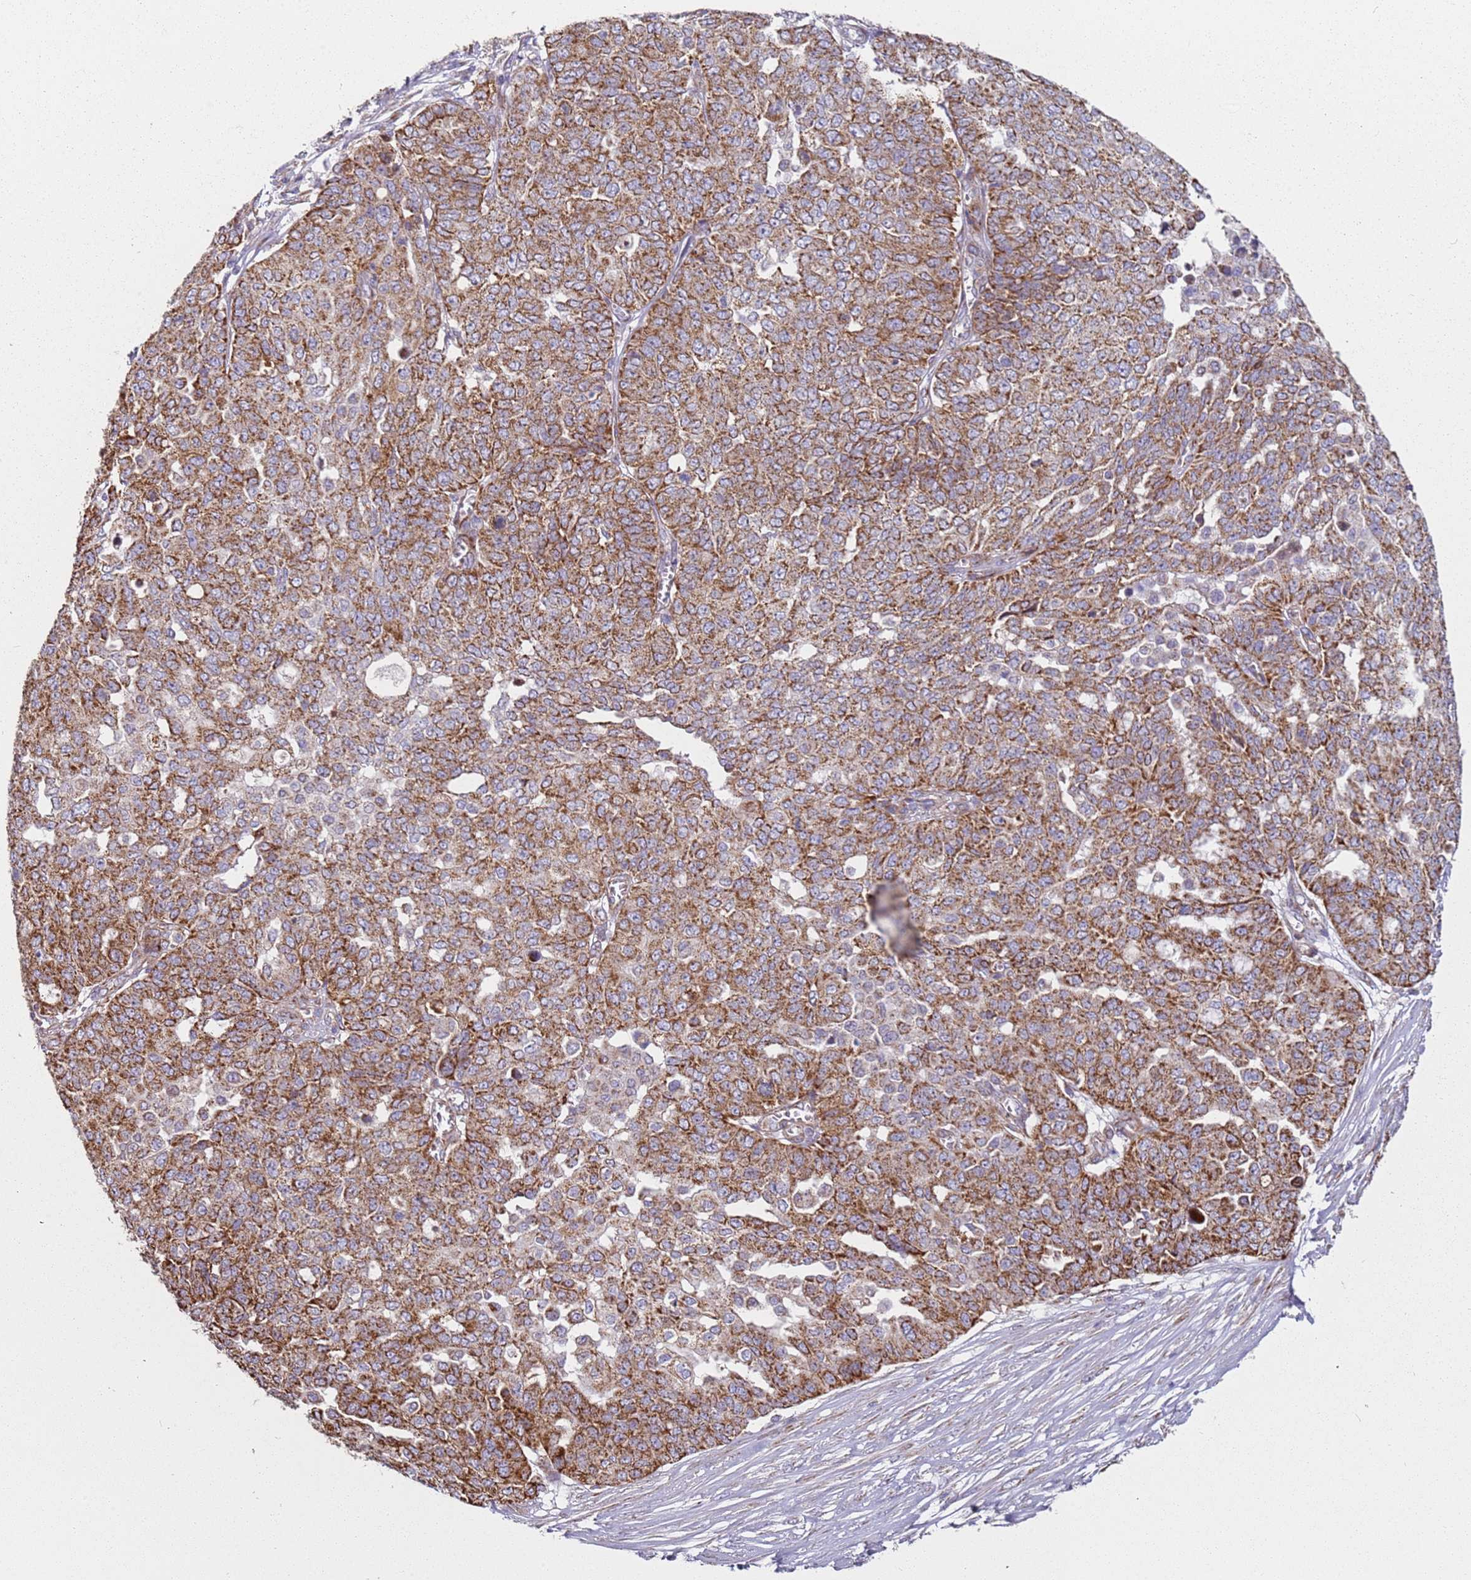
{"staining": {"intensity": "strong", "quantity": ">75%", "location": "cytoplasmic/membranous"}, "tissue": "ovarian cancer", "cell_type": "Tumor cells", "image_type": "cancer", "snomed": [{"axis": "morphology", "description": "Cystadenocarcinoma, serous, NOS"}, {"axis": "topography", "description": "Soft tissue"}, {"axis": "topography", "description": "Ovary"}], "caption": "Immunohistochemical staining of human ovarian cancer (serous cystadenocarcinoma) exhibits high levels of strong cytoplasmic/membranous expression in about >75% of tumor cells. (DAB IHC, brown staining for protein, blue staining for nuclei).", "gene": "ALS2", "patient": {"sex": "female", "age": 57}}